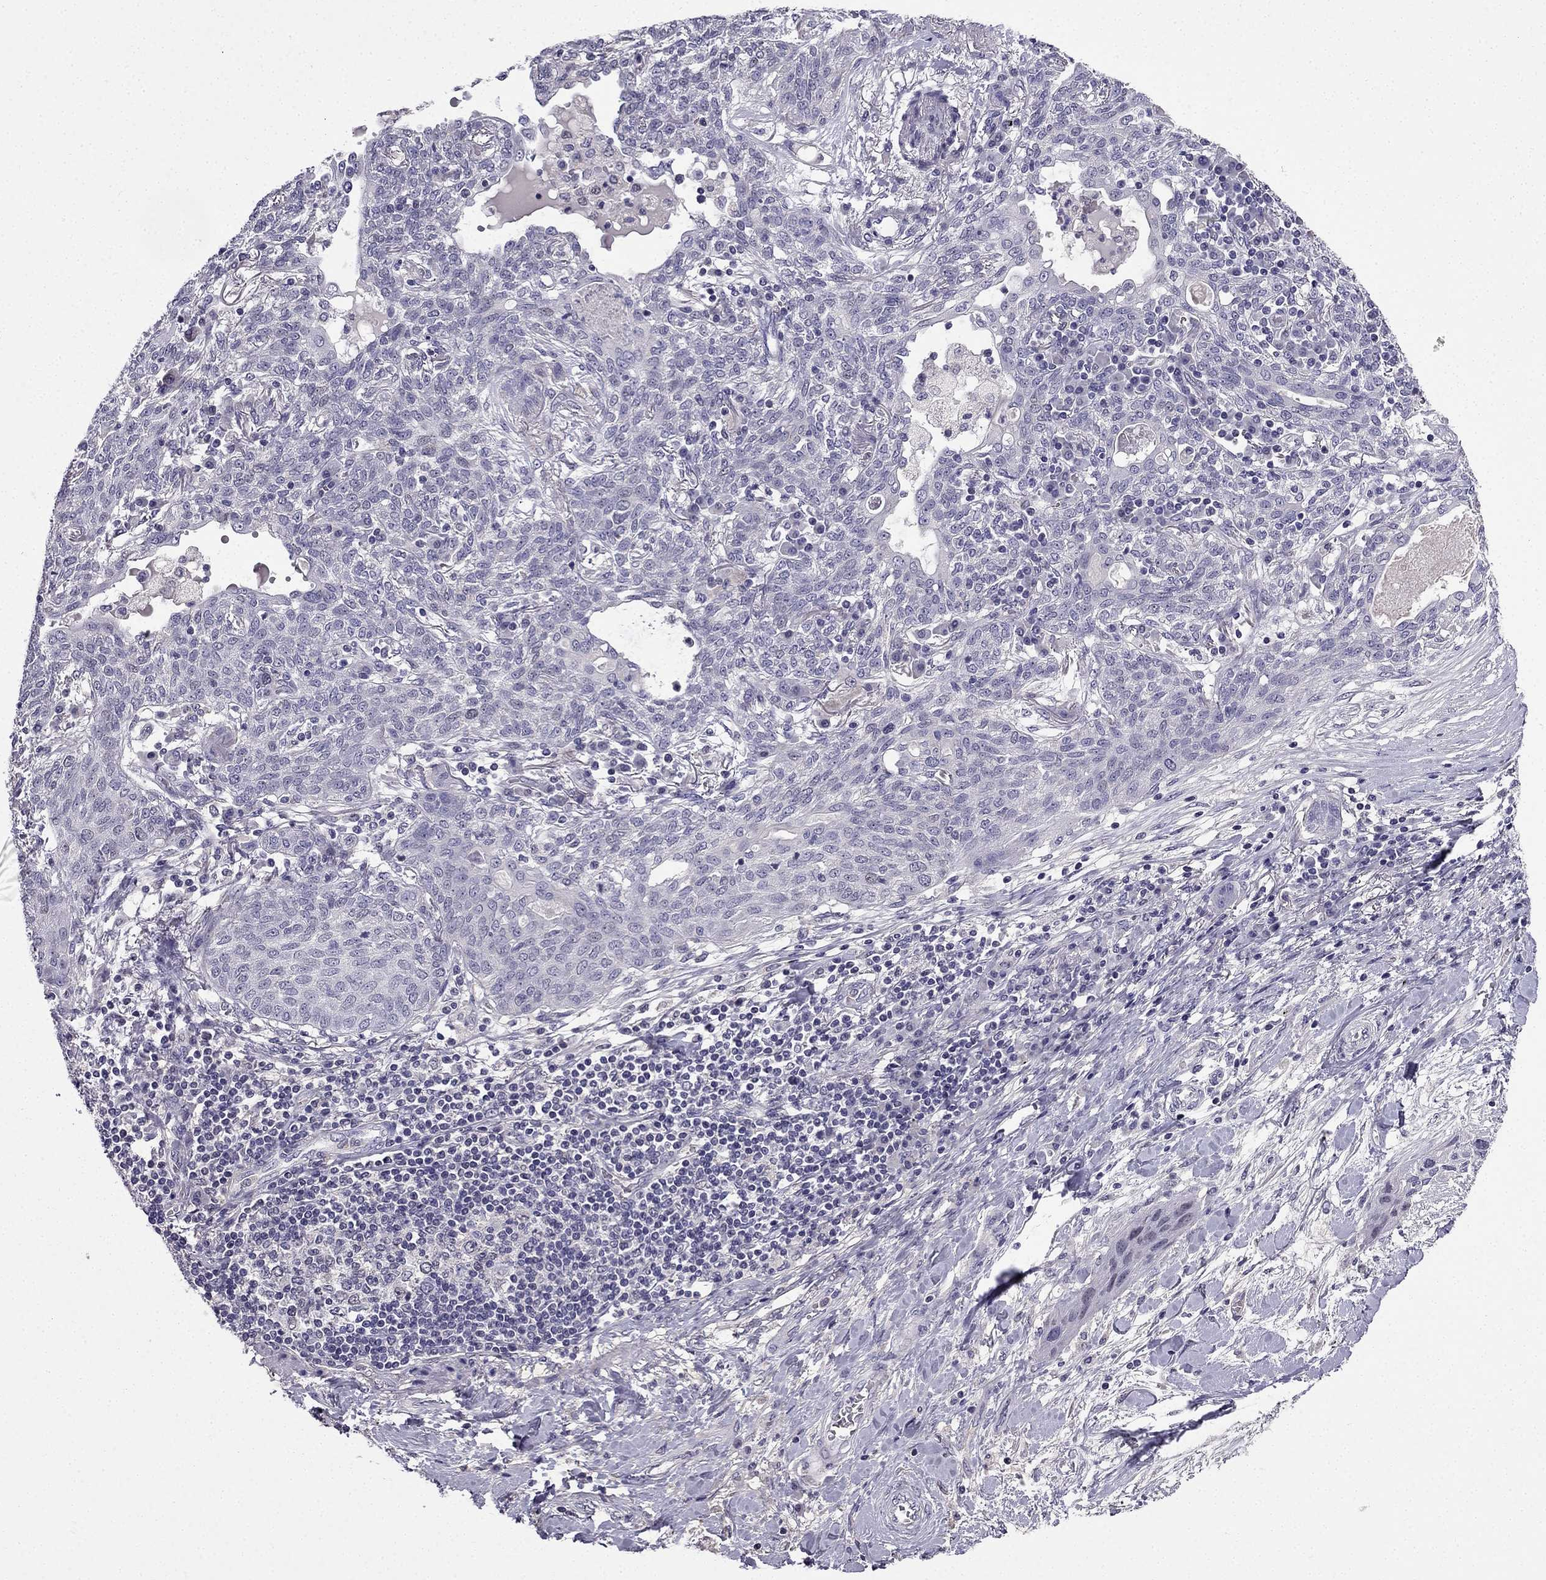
{"staining": {"intensity": "negative", "quantity": "none", "location": "none"}, "tissue": "lung cancer", "cell_type": "Tumor cells", "image_type": "cancer", "snomed": [{"axis": "morphology", "description": "Squamous cell carcinoma, NOS"}, {"axis": "topography", "description": "Lung"}], "caption": "Protein analysis of lung squamous cell carcinoma displays no significant positivity in tumor cells. (DAB (3,3'-diaminobenzidine) IHC visualized using brightfield microscopy, high magnification).", "gene": "SLC6A2", "patient": {"sex": "female", "age": 70}}